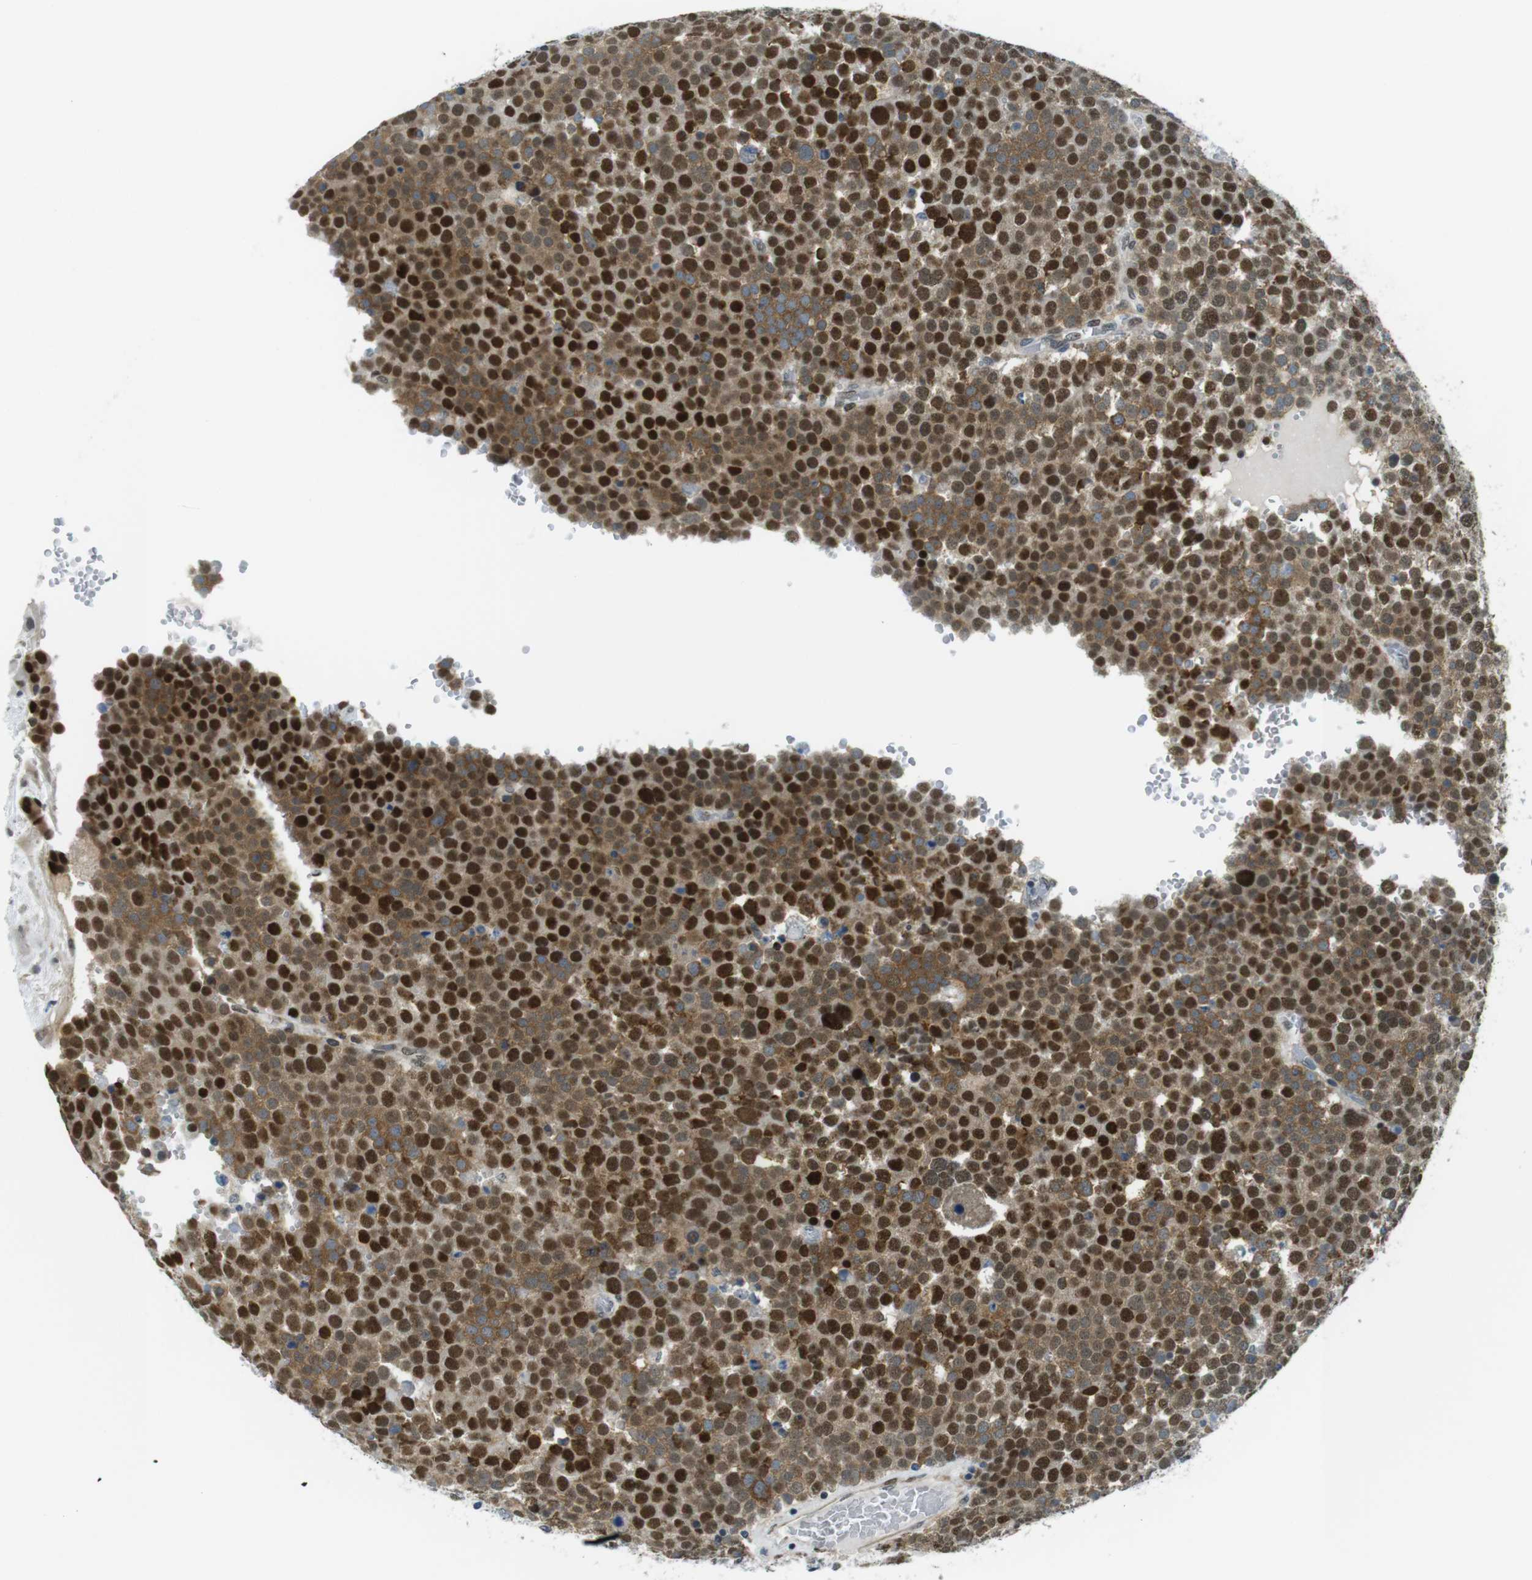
{"staining": {"intensity": "strong", "quantity": ">75%", "location": "cytoplasmic/membranous,nuclear"}, "tissue": "testis cancer", "cell_type": "Tumor cells", "image_type": "cancer", "snomed": [{"axis": "morphology", "description": "Seminoma, NOS"}, {"axis": "topography", "description": "Testis"}], "caption": "Immunohistochemical staining of human seminoma (testis) reveals high levels of strong cytoplasmic/membranous and nuclear protein expression in about >75% of tumor cells.", "gene": "USP7", "patient": {"sex": "male", "age": 71}}